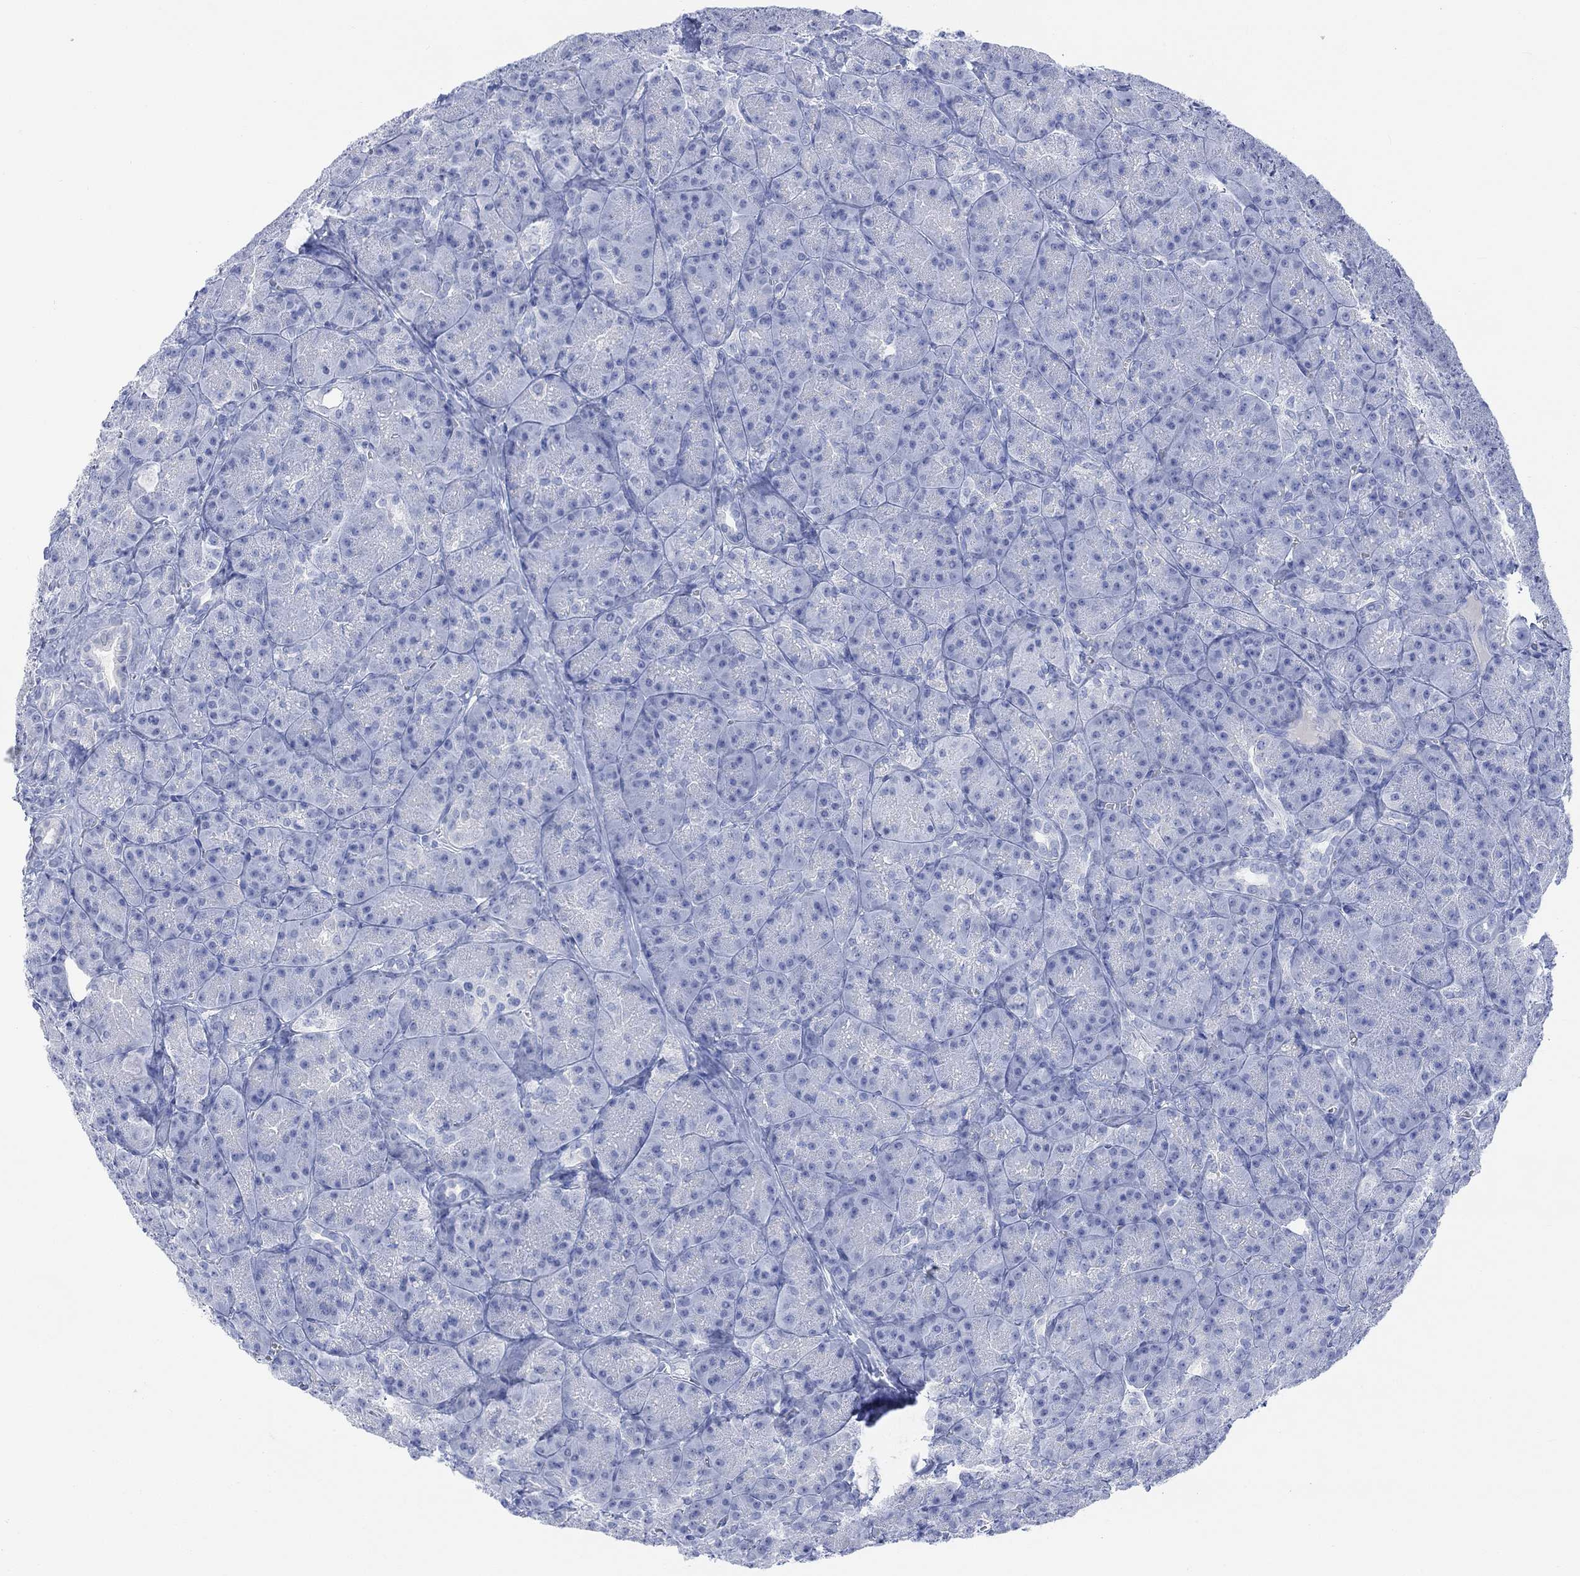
{"staining": {"intensity": "negative", "quantity": "none", "location": "none"}, "tissue": "pancreas", "cell_type": "Exocrine glandular cells", "image_type": "normal", "snomed": [{"axis": "morphology", "description": "Normal tissue, NOS"}, {"axis": "topography", "description": "Pancreas"}], "caption": "The micrograph exhibits no significant expression in exocrine glandular cells of pancreas. (Immunohistochemistry (ihc), brightfield microscopy, high magnification).", "gene": "AK8", "patient": {"sex": "male", "age": 57}}